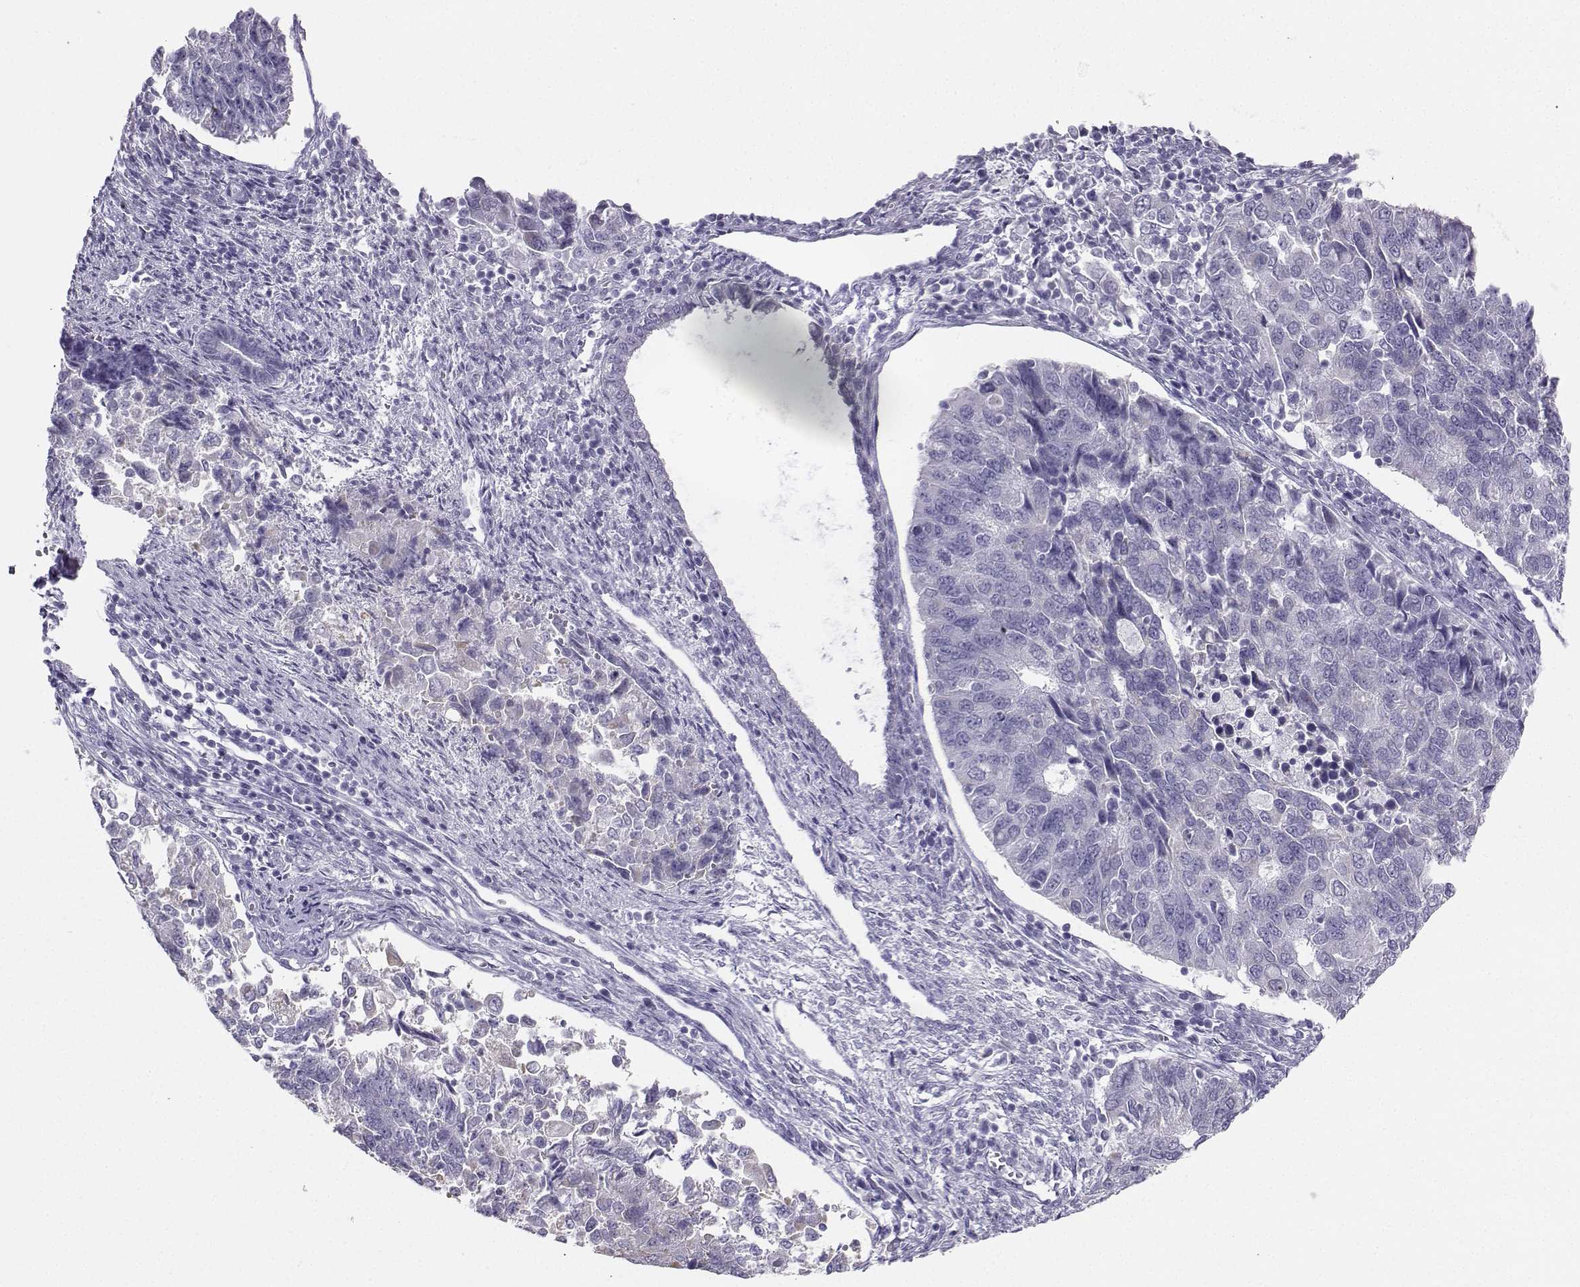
{"staining": {"intensity": "negative", "quantity": "none", "location": "none"}, "tissue": "endometrial cancer", "cell_type": "Tumor cells", "image_type": "cancer", "snomed": [{"axis": "morphology", "description": "Adenocarcinoma, NOS"}, {"axis": "topography", "description": "Endometrium"}], "caption": "Immunohistochemistry histopathology image of human endometrial cancer stained for a protein (brown), which reveals no positivity in tumor cells.", "gene": "AVP", "patient": {"sex": "female", "age": 43}}